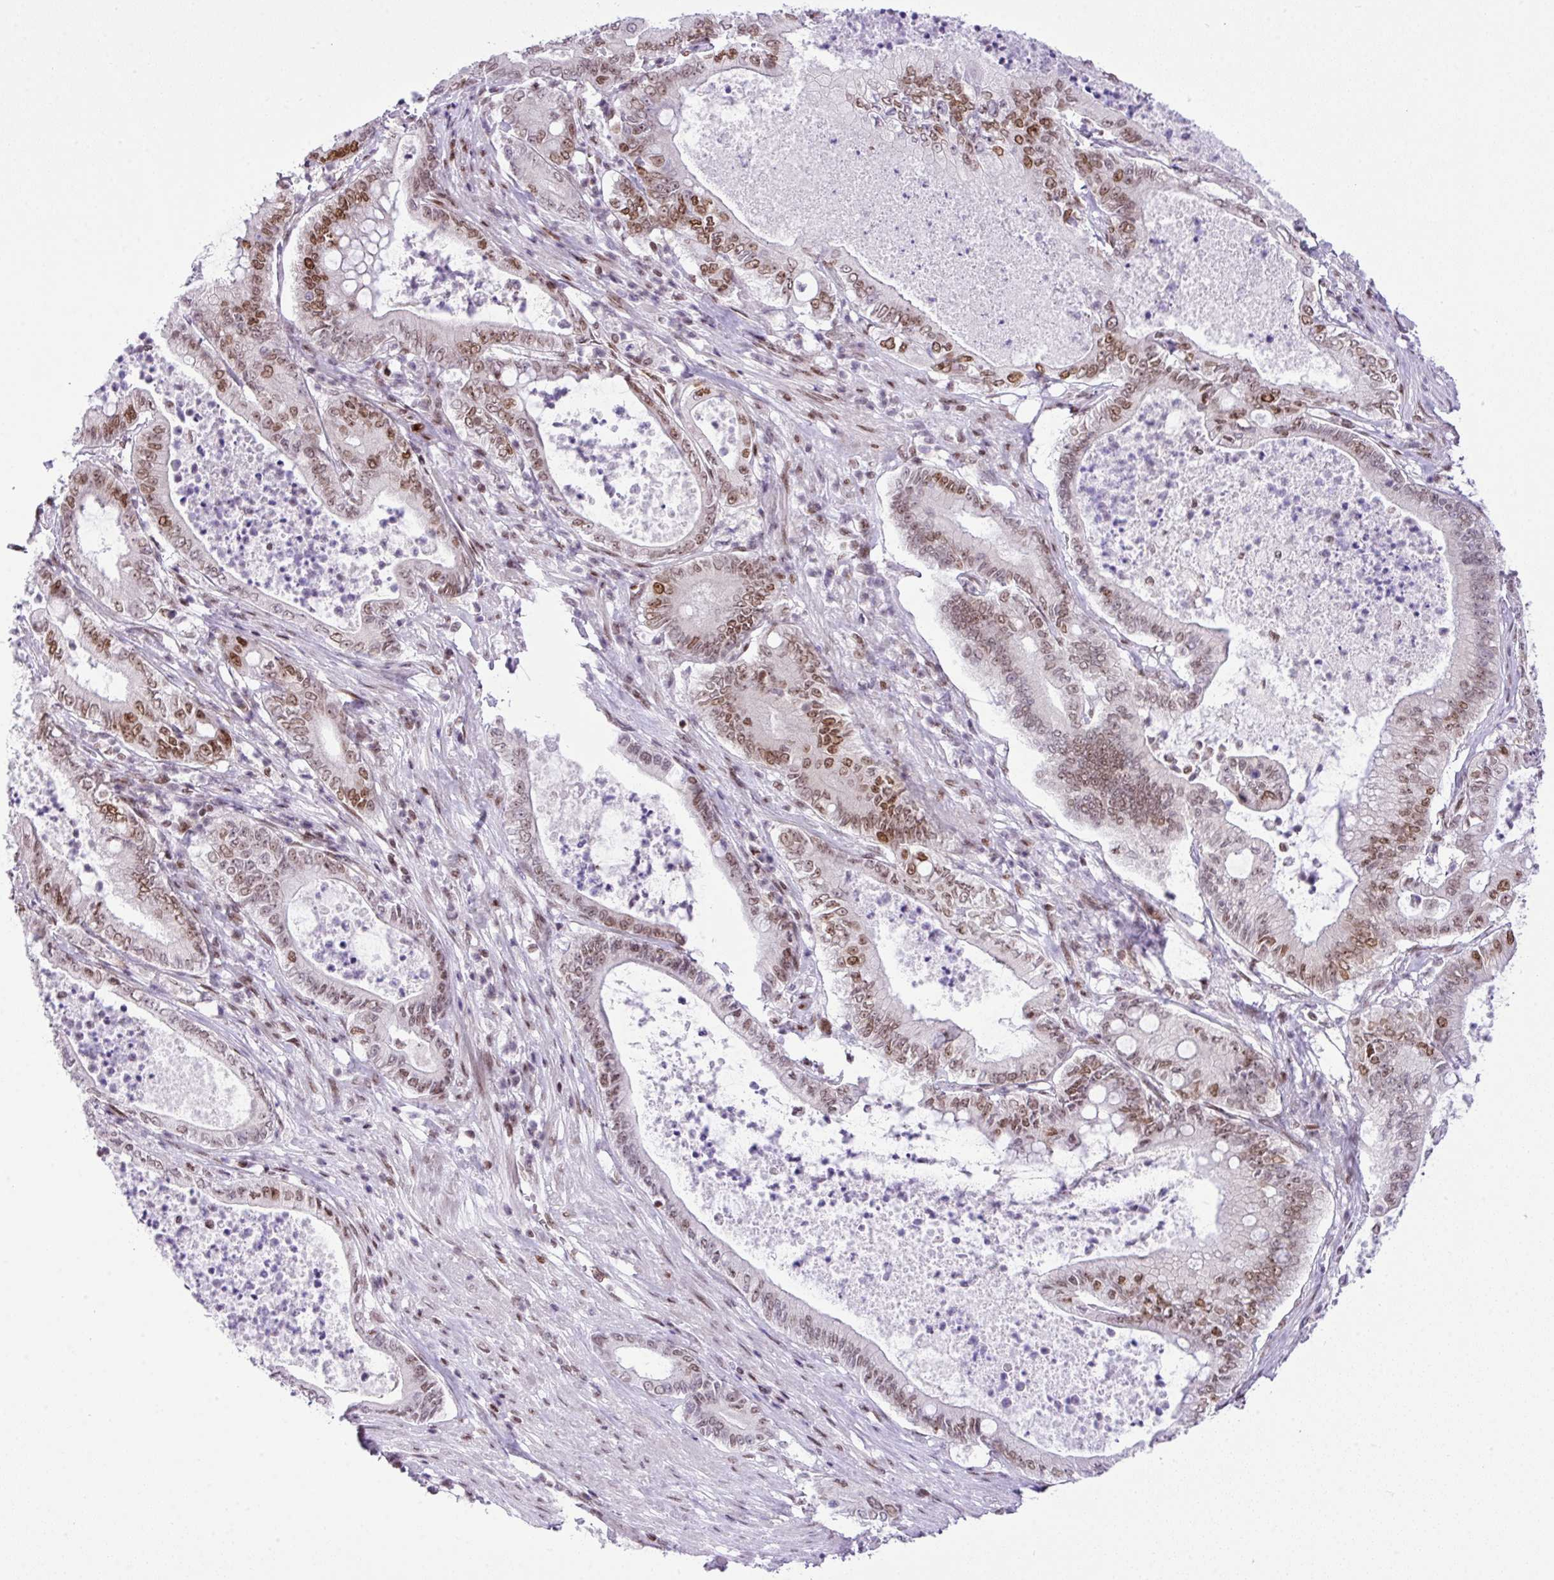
{"staining": {"intensity": "moderate", "quantity": "25%-75%", "location": "nuclear"}, "tissue": "pancreatic cancer", "cell_type": "Tumor cells", "image_type": "cancer", "snomed": [{"axis": "morphology", "description": "Adenocarcinoma, NOS"}, {"axis": "topography", "description": "Pancreas"}], "caption": "Tumor cells display medium levels of moderate nuclear positivity in approximately 25%-75% of cells in human pancreatic adenocarcinoma. The staining is performed using DAB (3,3'-diaminobenzidine) brown chromogen to label protein expression. The nuclei are counter-stained blue using hematoxylin.", "gene": "CCDC137", "patient": {"sex": "male", "age": 71}}